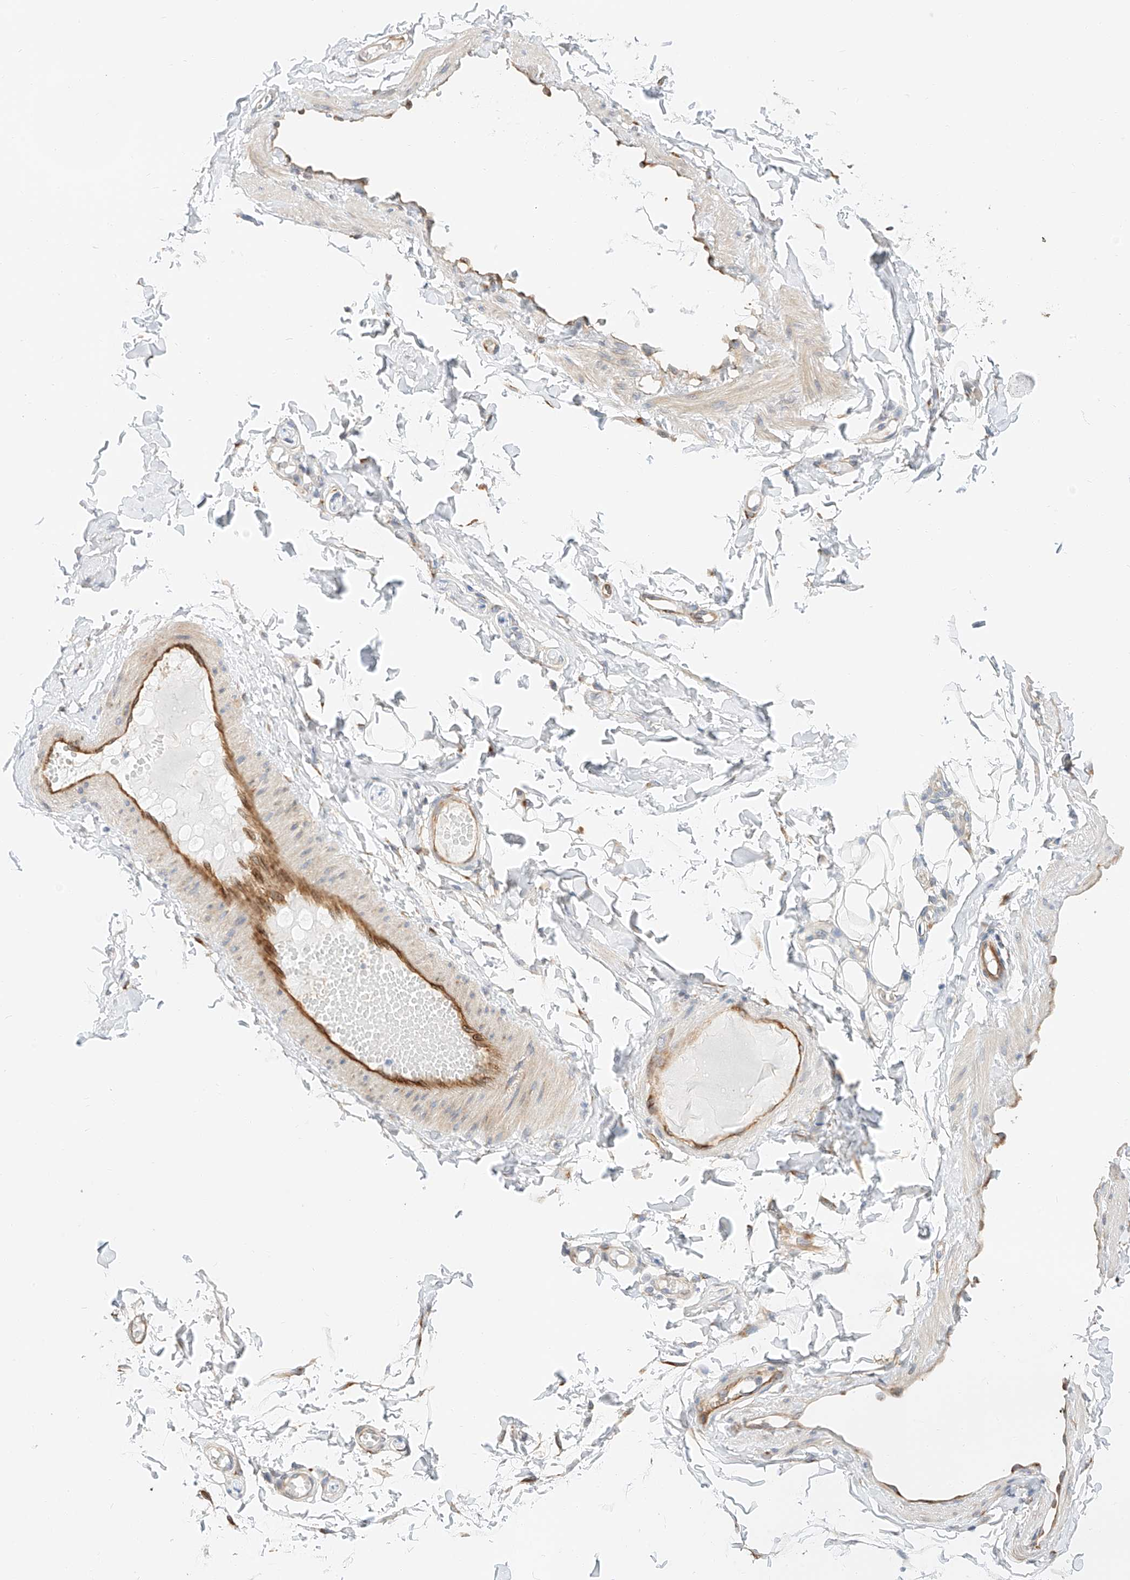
{"staining": {"intensity": "moderate", "quantity": "<25%", "location": "cytoplasmic/membranous"}, "tissue": "adipose tissue", "cell_type": "Adipocytes", "image_type": "normal", "snomed": [{"axis": "morphology", "description": "Normal tissue, NOS"}, {"axis": "topography", "description": "Adipose tissue"}, {"axis": "topography", "description": "Vascular tissue"}, {"axis": "topography", "description": "Peripheral nerve tissue"}], "caption": "About <25% of adipocytes in normal human adipose tissue display moderate cytoplasmic/membranous protein expression as visualized by brown immunohistochemical staining.", "gene": "CARMIL1", "patient": {"sex": "male", "age": 25}}